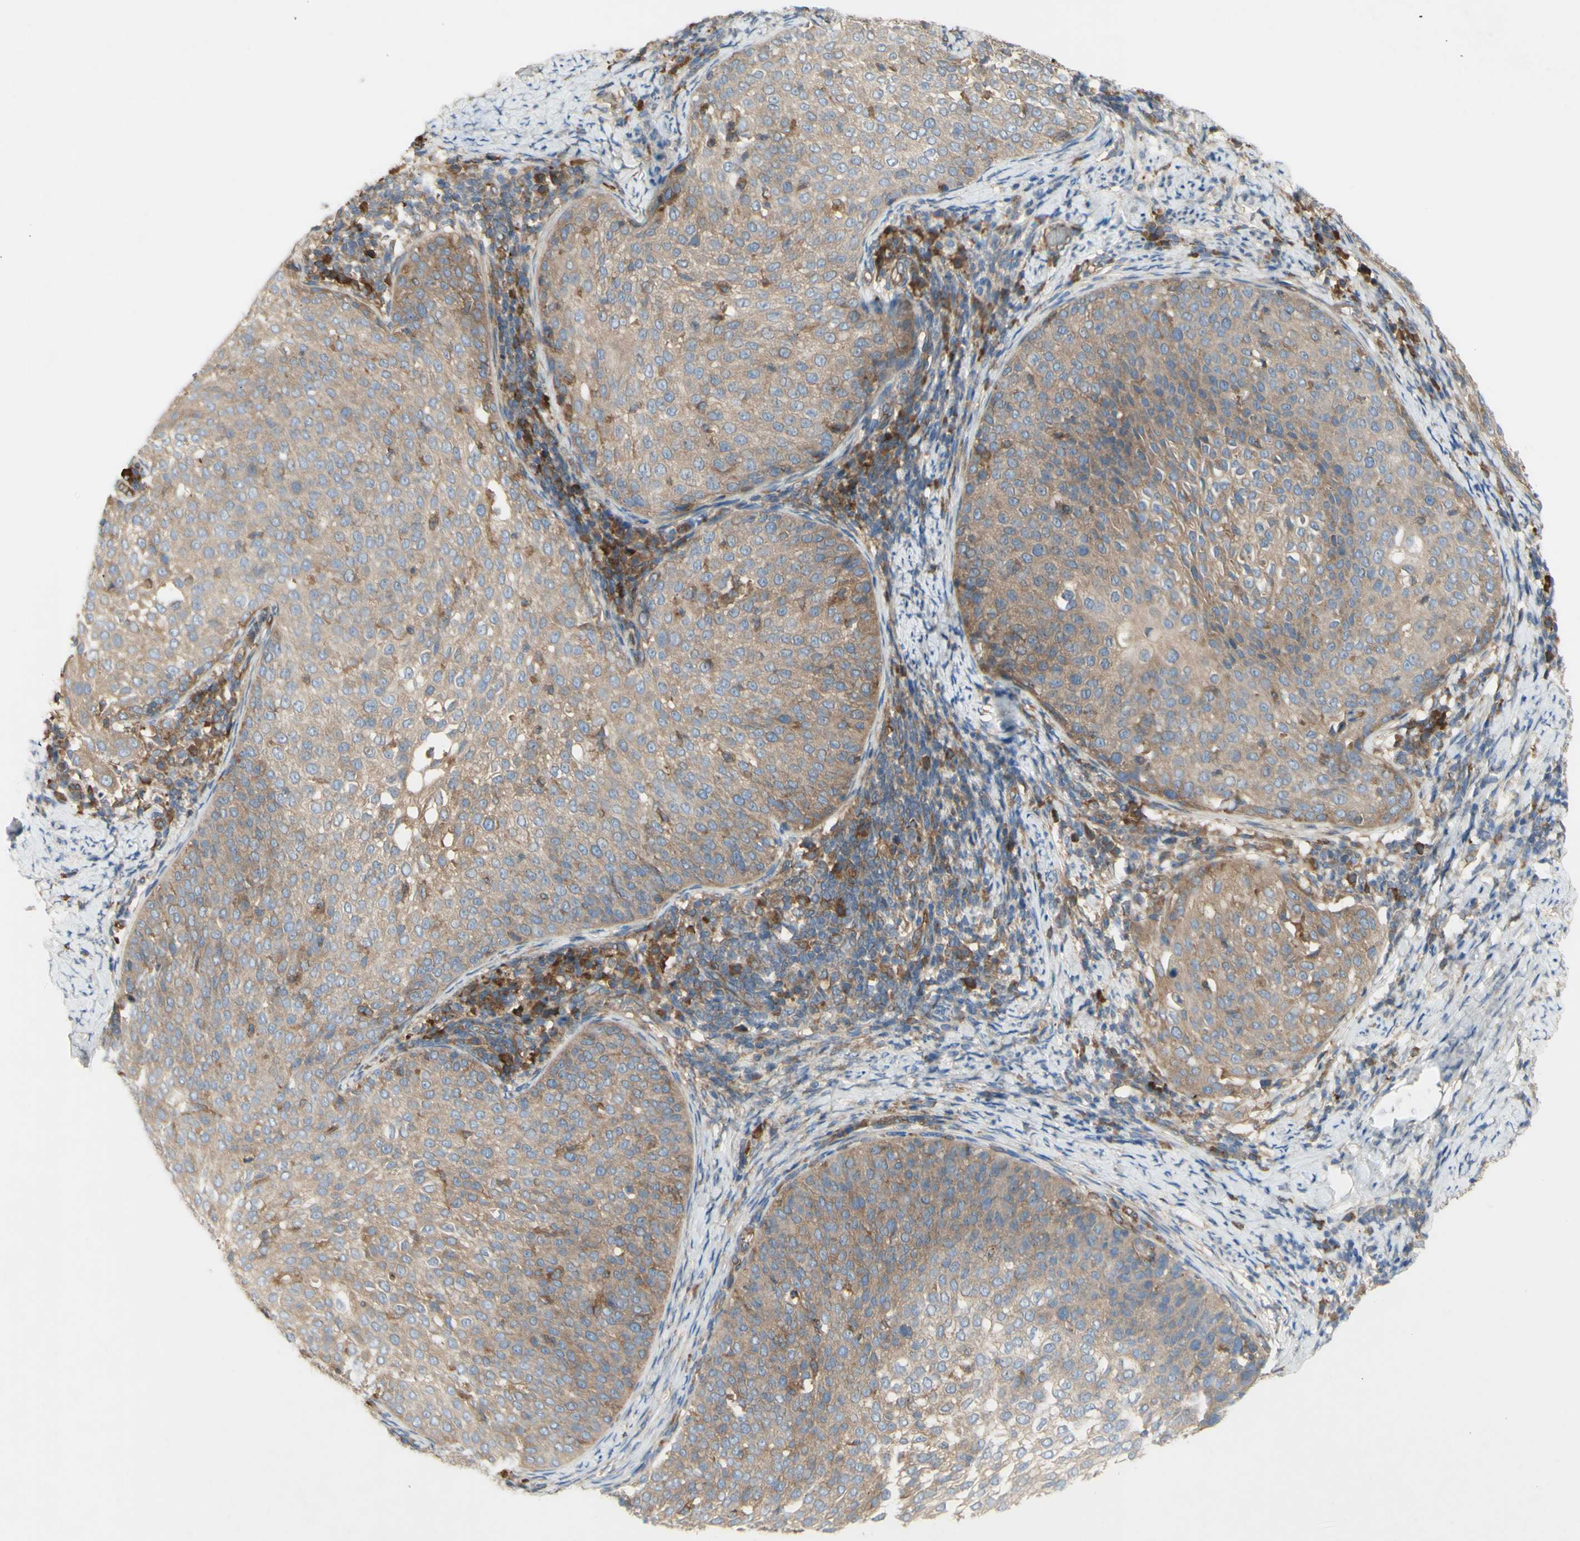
{"staining": {"intensity": "weak", "quantity": ">75%", "location": "cytoplasmic/membranous"}, "tissue": "cervical cancer", "cell_type": "Tumor cells", "image_type": "cancer", "snomed": [{"axis": "morphology", "description": "Squamous cell carcinoma, NOS"}, {"axis": "topography", "description": "Cervix"}], "caption": "This micrograph reveals immunohistochemistry (IHC) staining of cervical squamous cell carcinoma, with low weak cytoplasmic/membranous expression in about >75% of tumor cells.", "gene": "KLC1", "patient": {"sex": "female", "age": 51}}